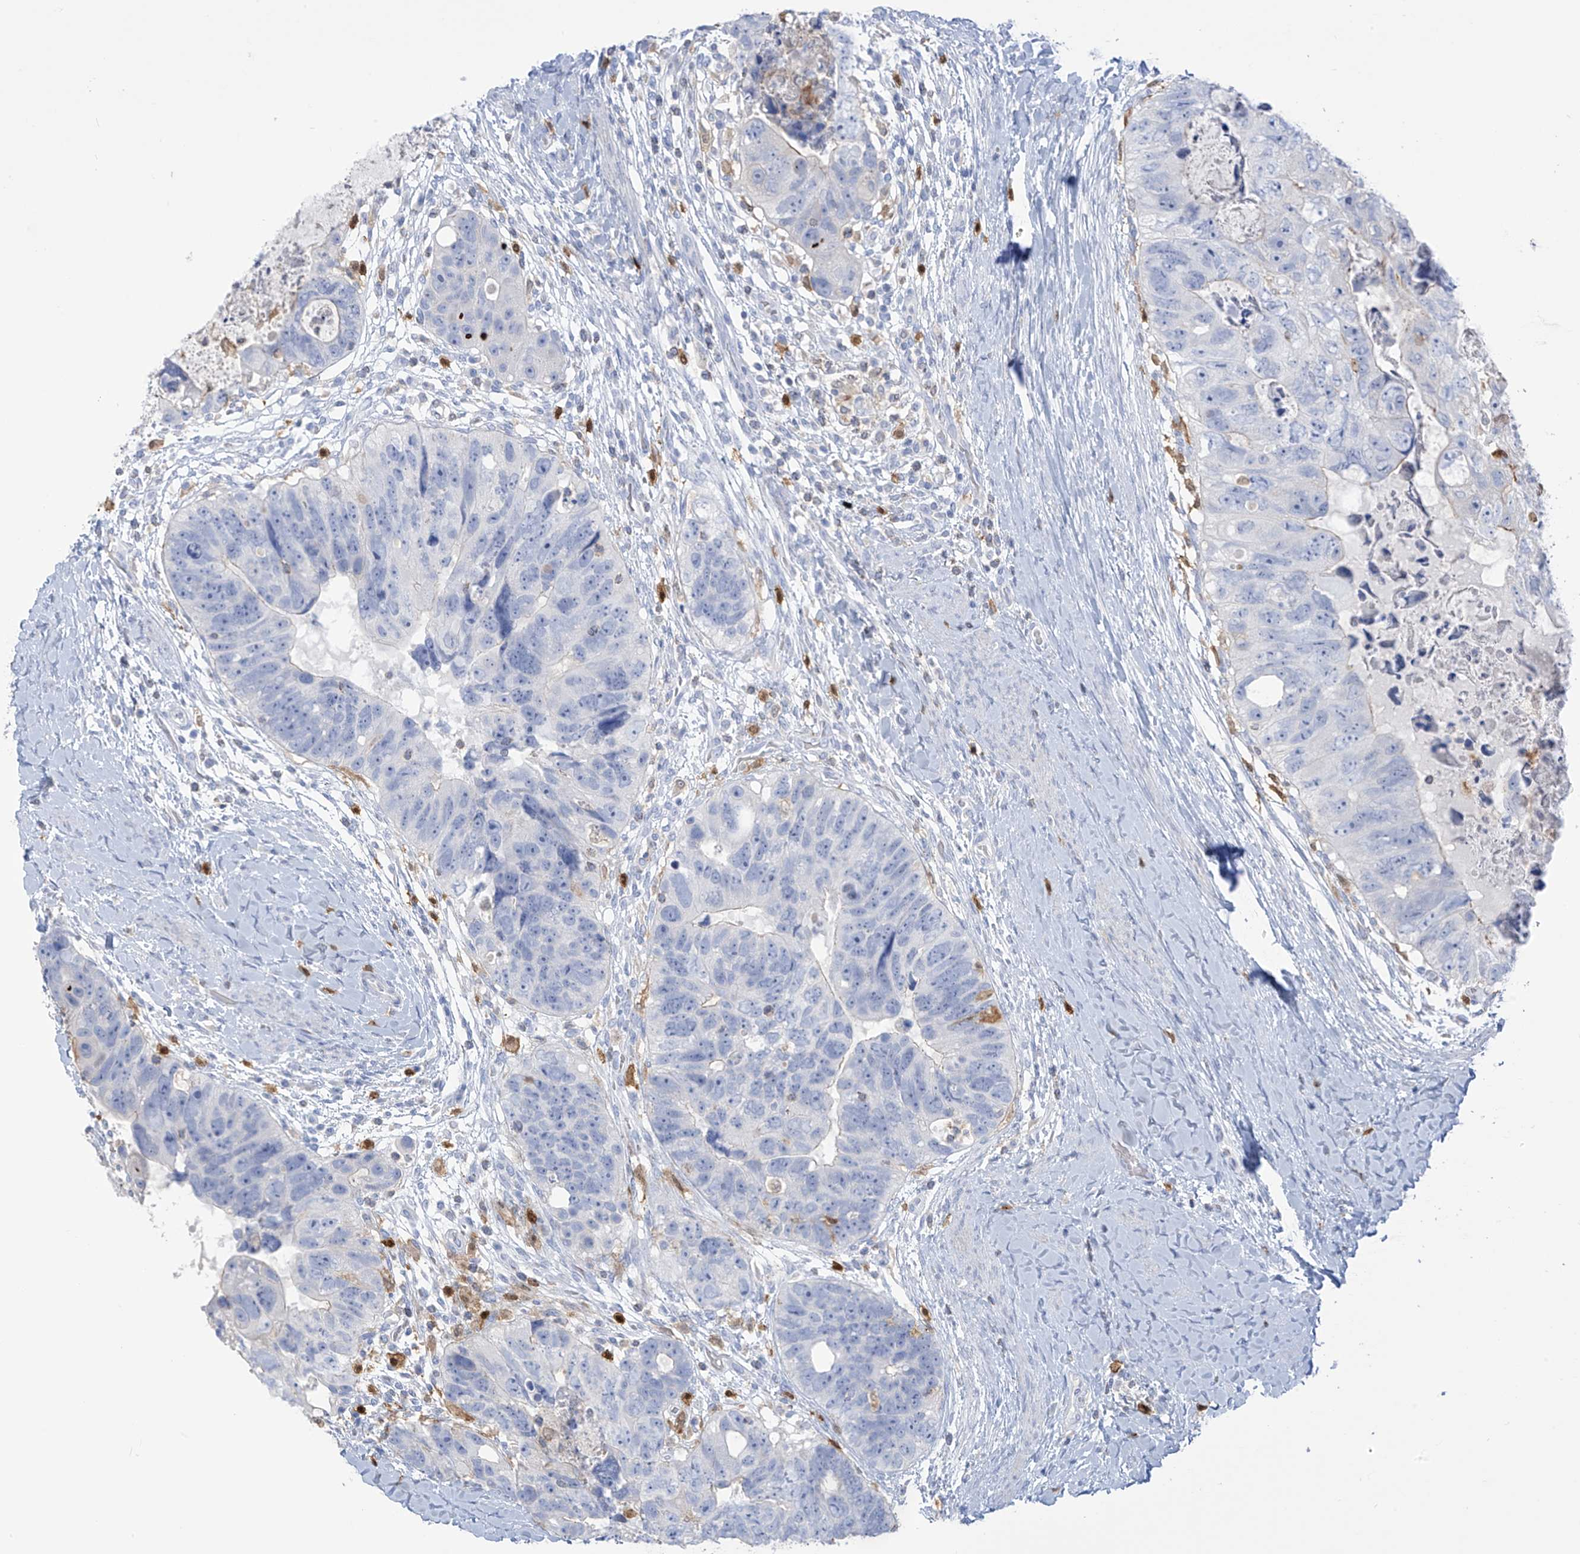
{"staining": {"intensity": "negative", "quantity": "none", "location": "none"}, "tissue": "colorectal cancer", "cell_type": "Tumor cells", "image_type": "cancer", "snomed": [{"axis": "morphology", "description": "Adenocarcinoma, NOS"}, {"axis": "topography", "description": "Rectum"}], "caption": "This photomicrograph is of adenocarcinoma (colorectal) stained with immunohistochemistry (IHC) to label a protein in brown with the nuclei are counter-stained blue. There is no expression in tumor cells.", "gene": "TRMT2B", "patient": {"sex": "male", "age": 59}}